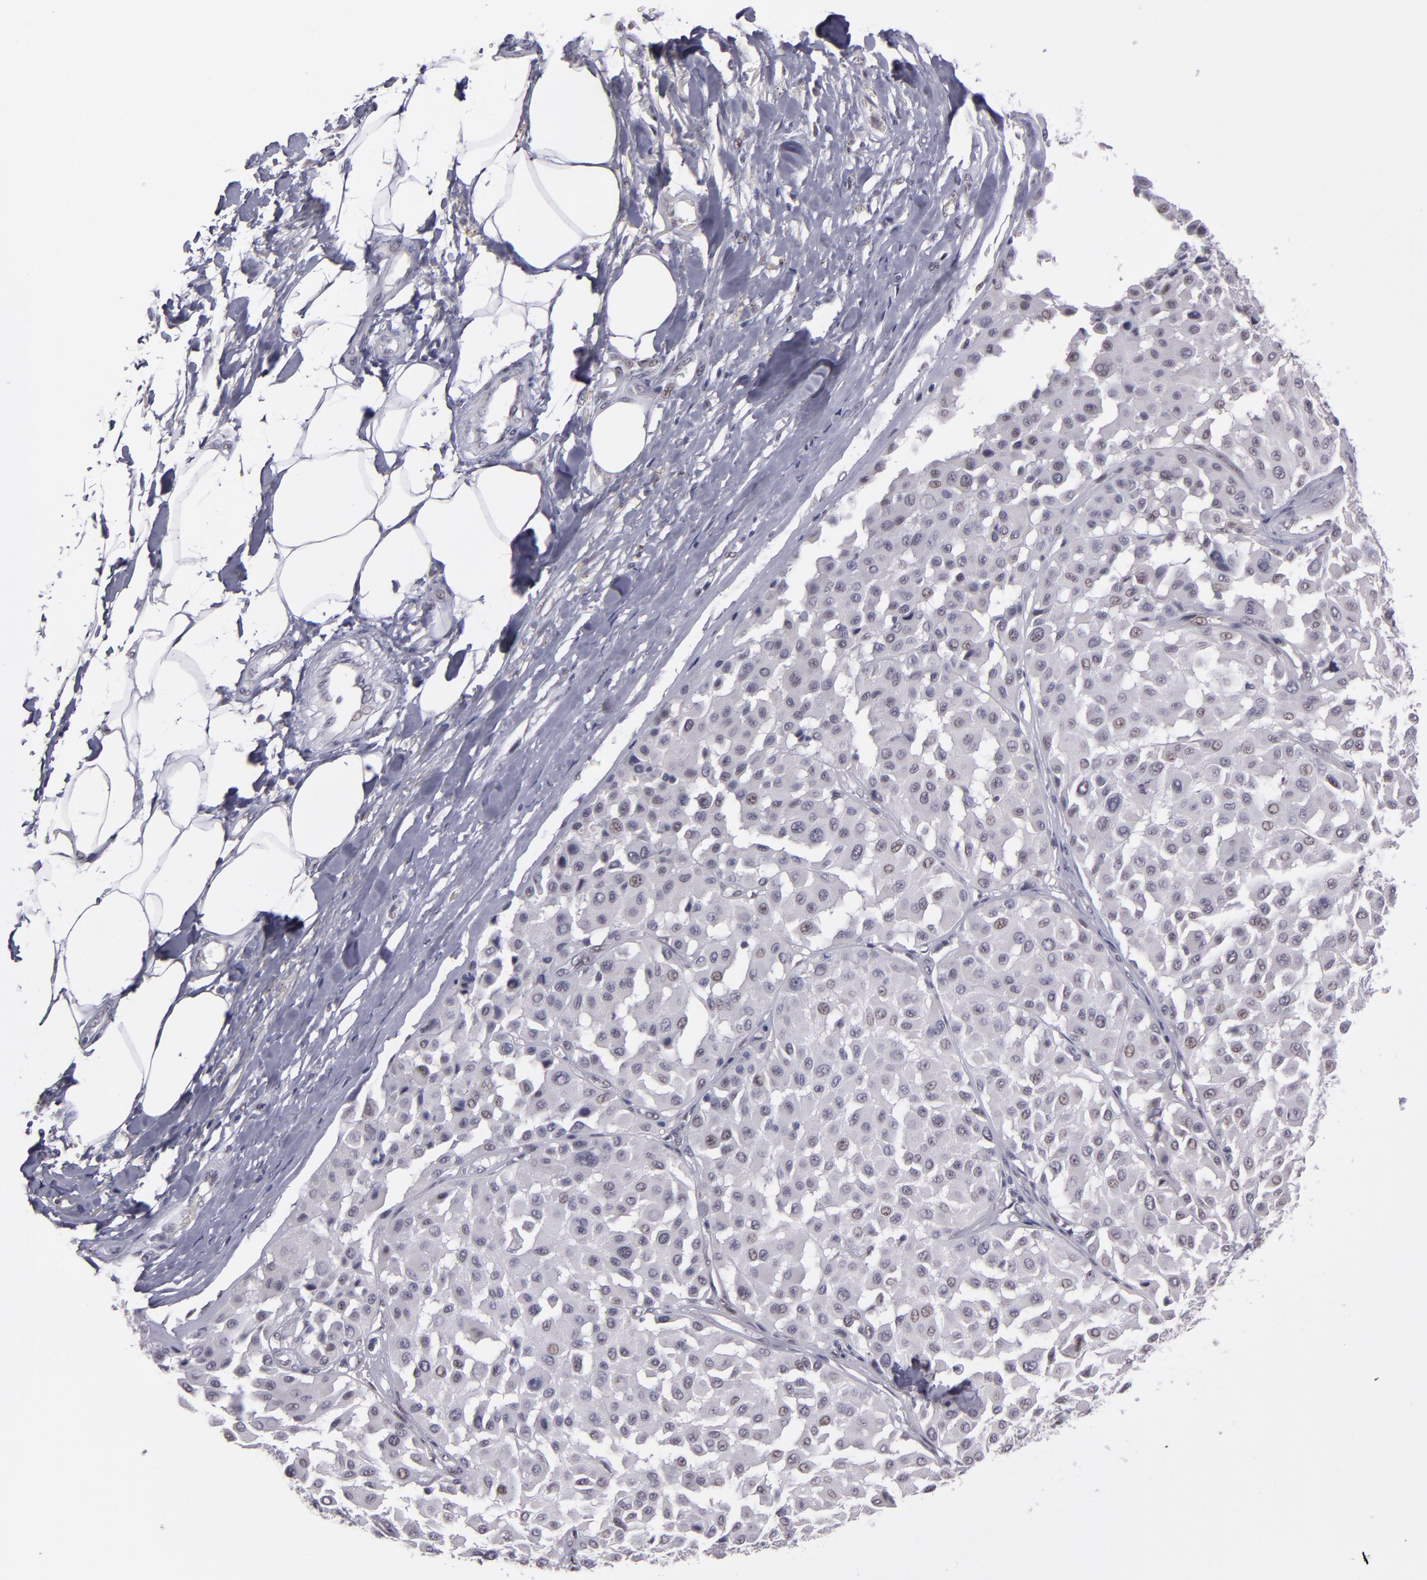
{"staining": {"intensity": "weak", "quantity": "<25%", "location": "nuclear"}, "tissue": "melanoma", "cell_type": "Tumor cells", "image_type": "cancer", "snomed": [{"axis": "morphology", "description": "Malignant melanoma, Metastatic site"}, {"axis": "topography", "description": "Soft tissue"}], "caption": "Immunohistochemistry (IHC) image of melanoma stained for a protein (brown), which exhibits no expression in tumor cells.", "gene": "OTUB2", "patient": {"sex": "male", "age": 41}}